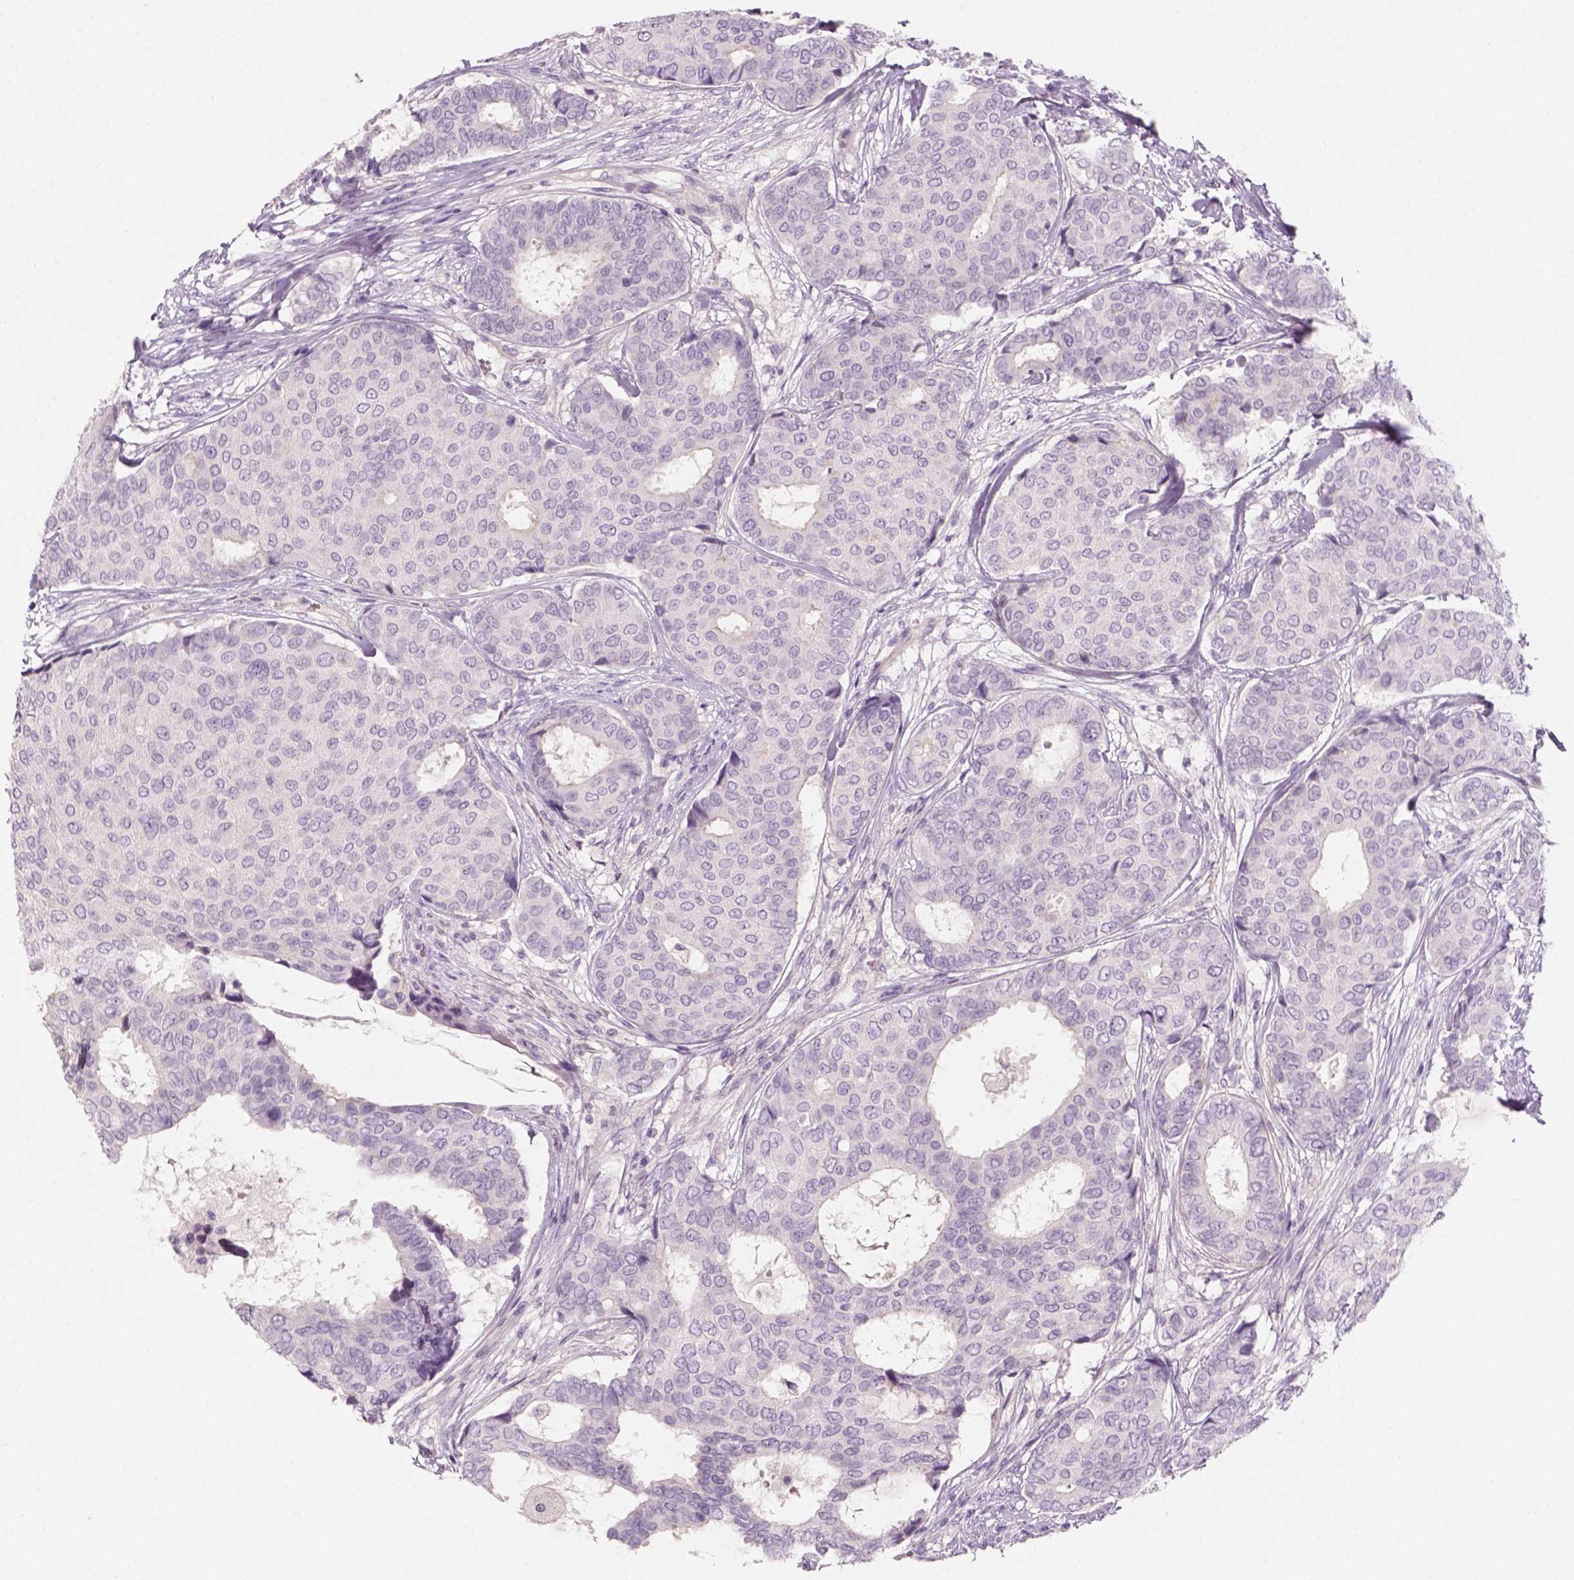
{"staining": {"intensity": "negative", "quantity": "none", "location": "none"}, "tissue": "breast cancer", "cell_type": "Tumor cells", "image_type": "cancer", "snomed": [{"axis": "morphology", "description": "Duct carcinoma"}, {"axis": "topography", "description": "Breast"}], "caption": "Tumor cells show no significant expression in breast intraductal carcinoma.", "gene": "KRT25", "patient": {"sex": "female", "age": 75}}